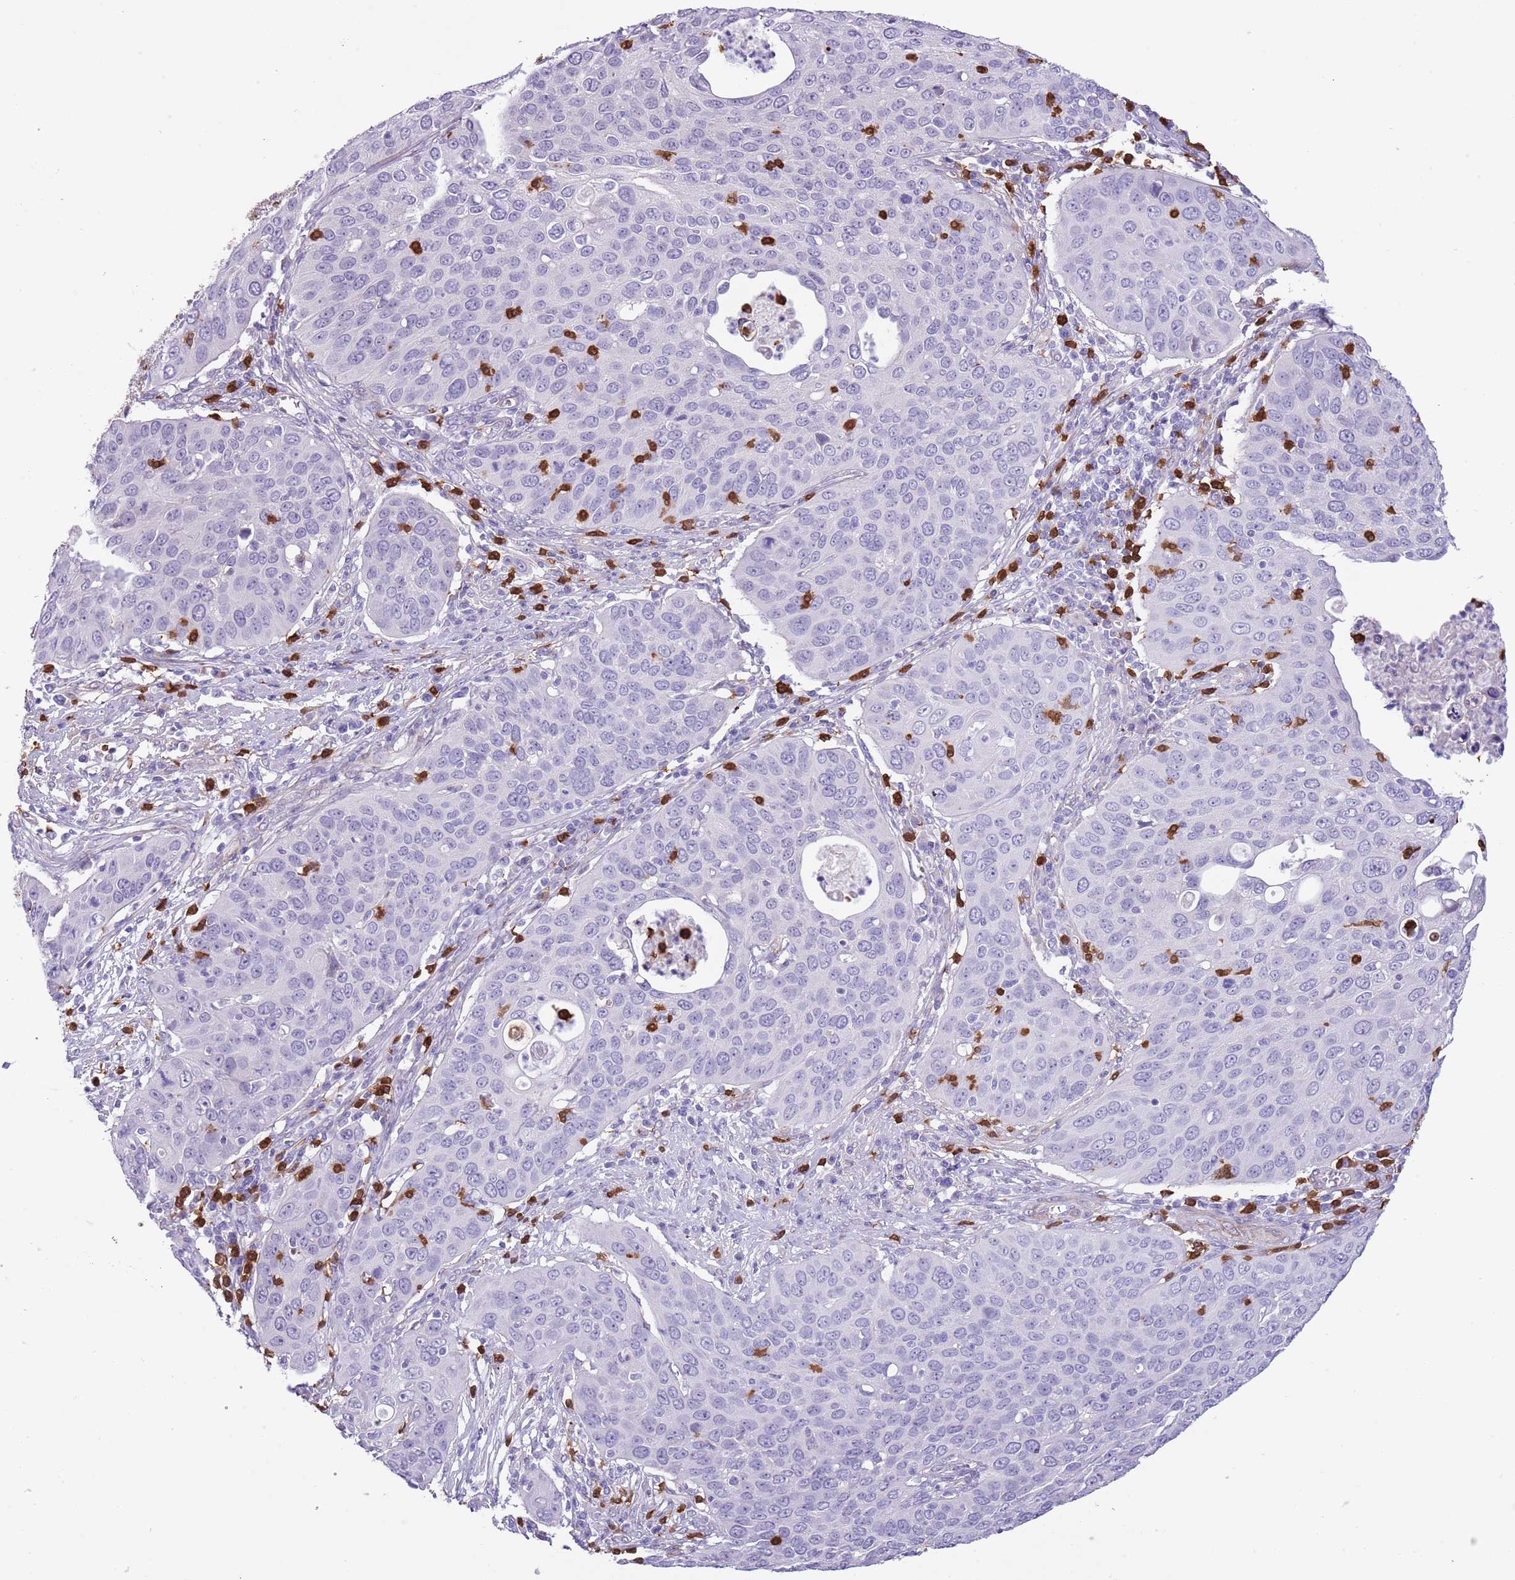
{"staining": {"intensity": "negative", "quantity": "none", "location": "none"}, "tissue": "cervical cancer", "cell_type": "Tumor cells", "image_type": "cancer", "snomed": [{"axis": "morphology", "description": "Squamous cell carcinoma, NOS"}, {"axis": "topography", "description": "Cervix"}], "caption": "Image shows no protein staining in tumor cells of cervical squamous cell carcinoma tissue.", "gene": "TSGA13", "patient": {"sex": "female", "age": 36}}